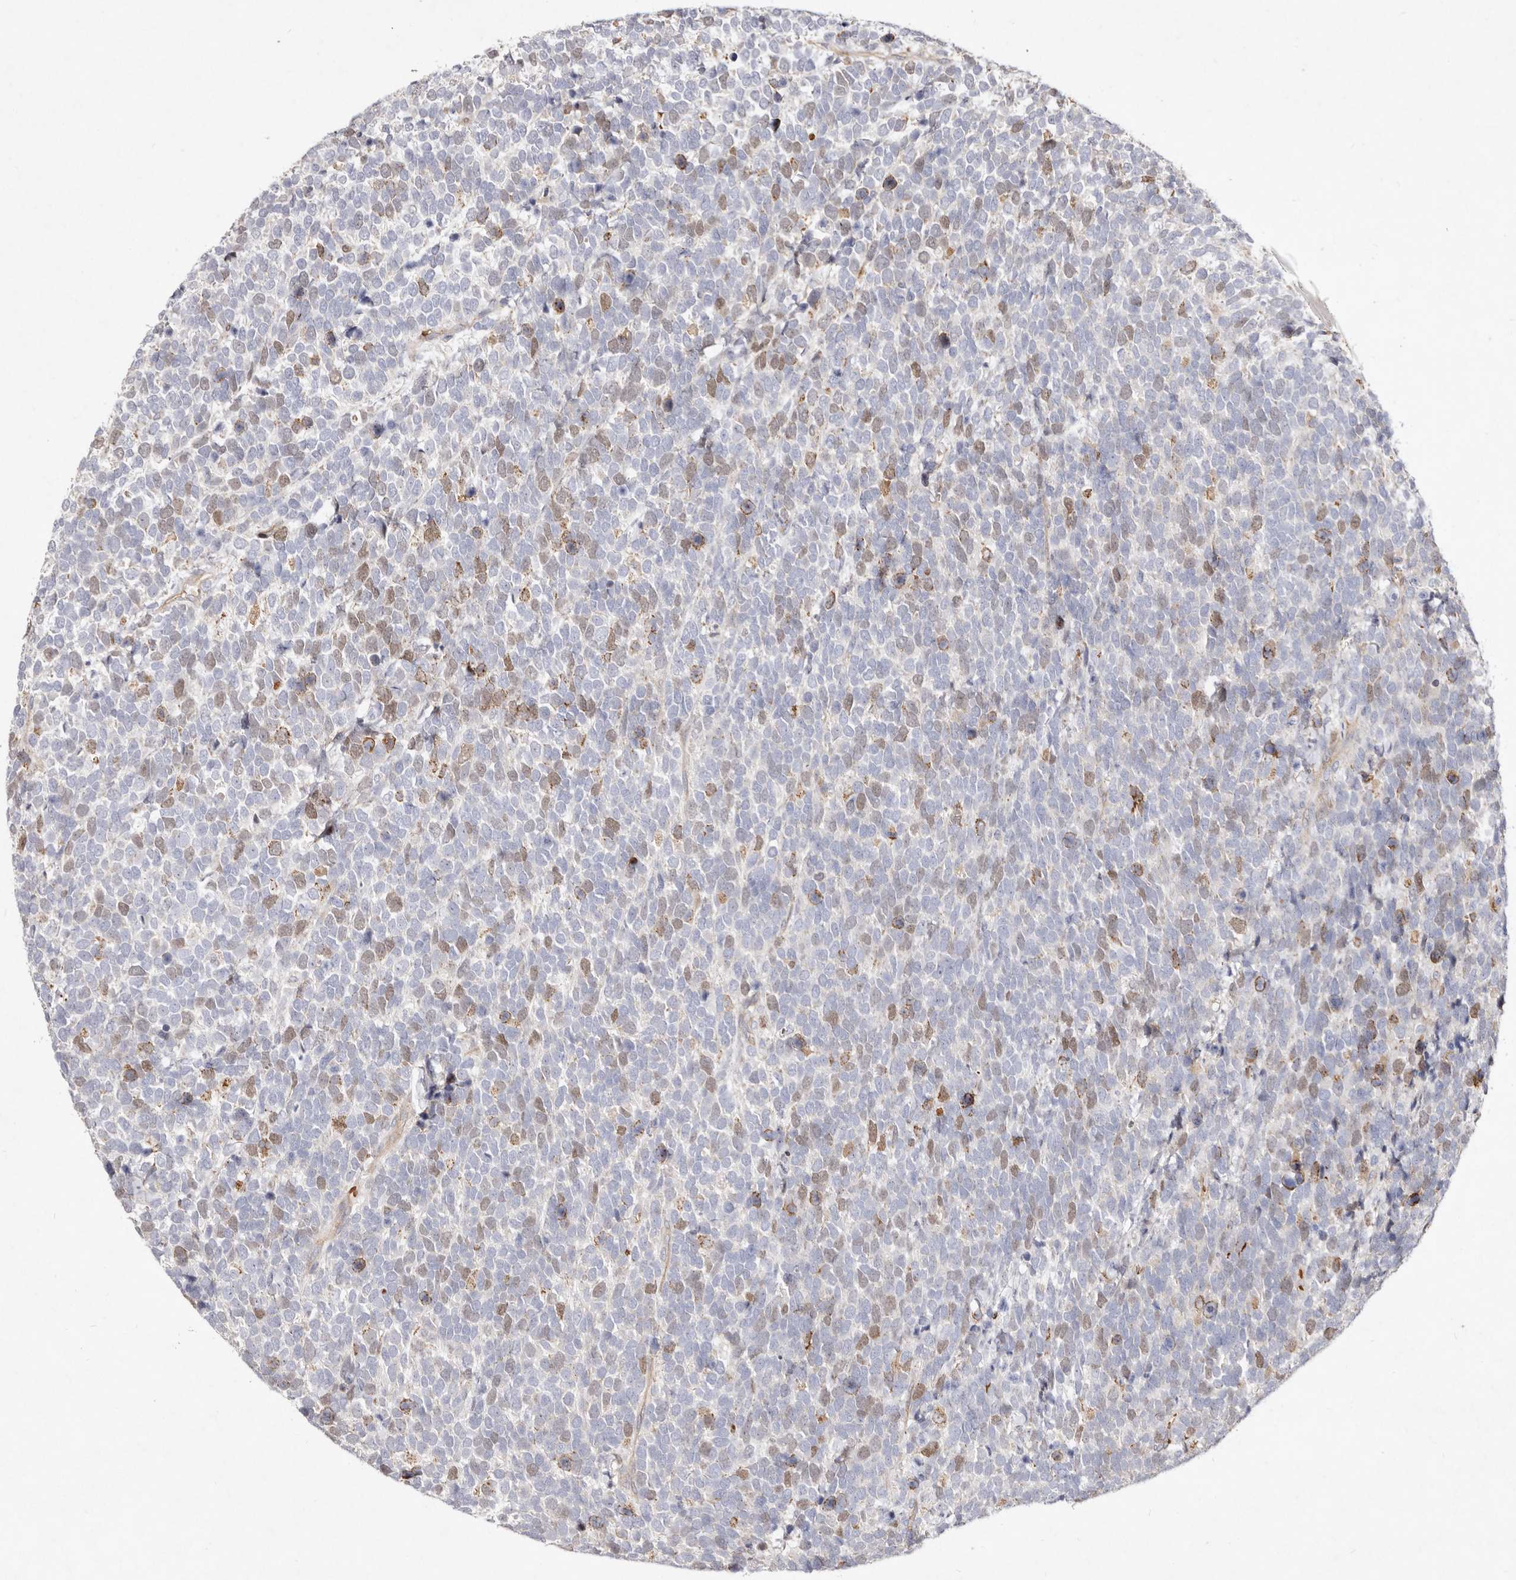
{"staining": {"intensity": "weak", "quantity": "25%-75%", "location": "nuclear"}, "tissue": "urothelial cancer", "cell_type": "Tumor cells", "image_type": "cancer", "snomed": [{"axis": "morphology", "description": "Urothelial carcinoma, High grade"}, {"axis": "topography", "description": "Urinary bladder"}], "caption": "The immunohistochemical stain highlights weak nuclear expression in tumor cells of urothelial cancer tissue.", "gene": "SLC25A20", "patient": {"sex": "female", "age": 82}}